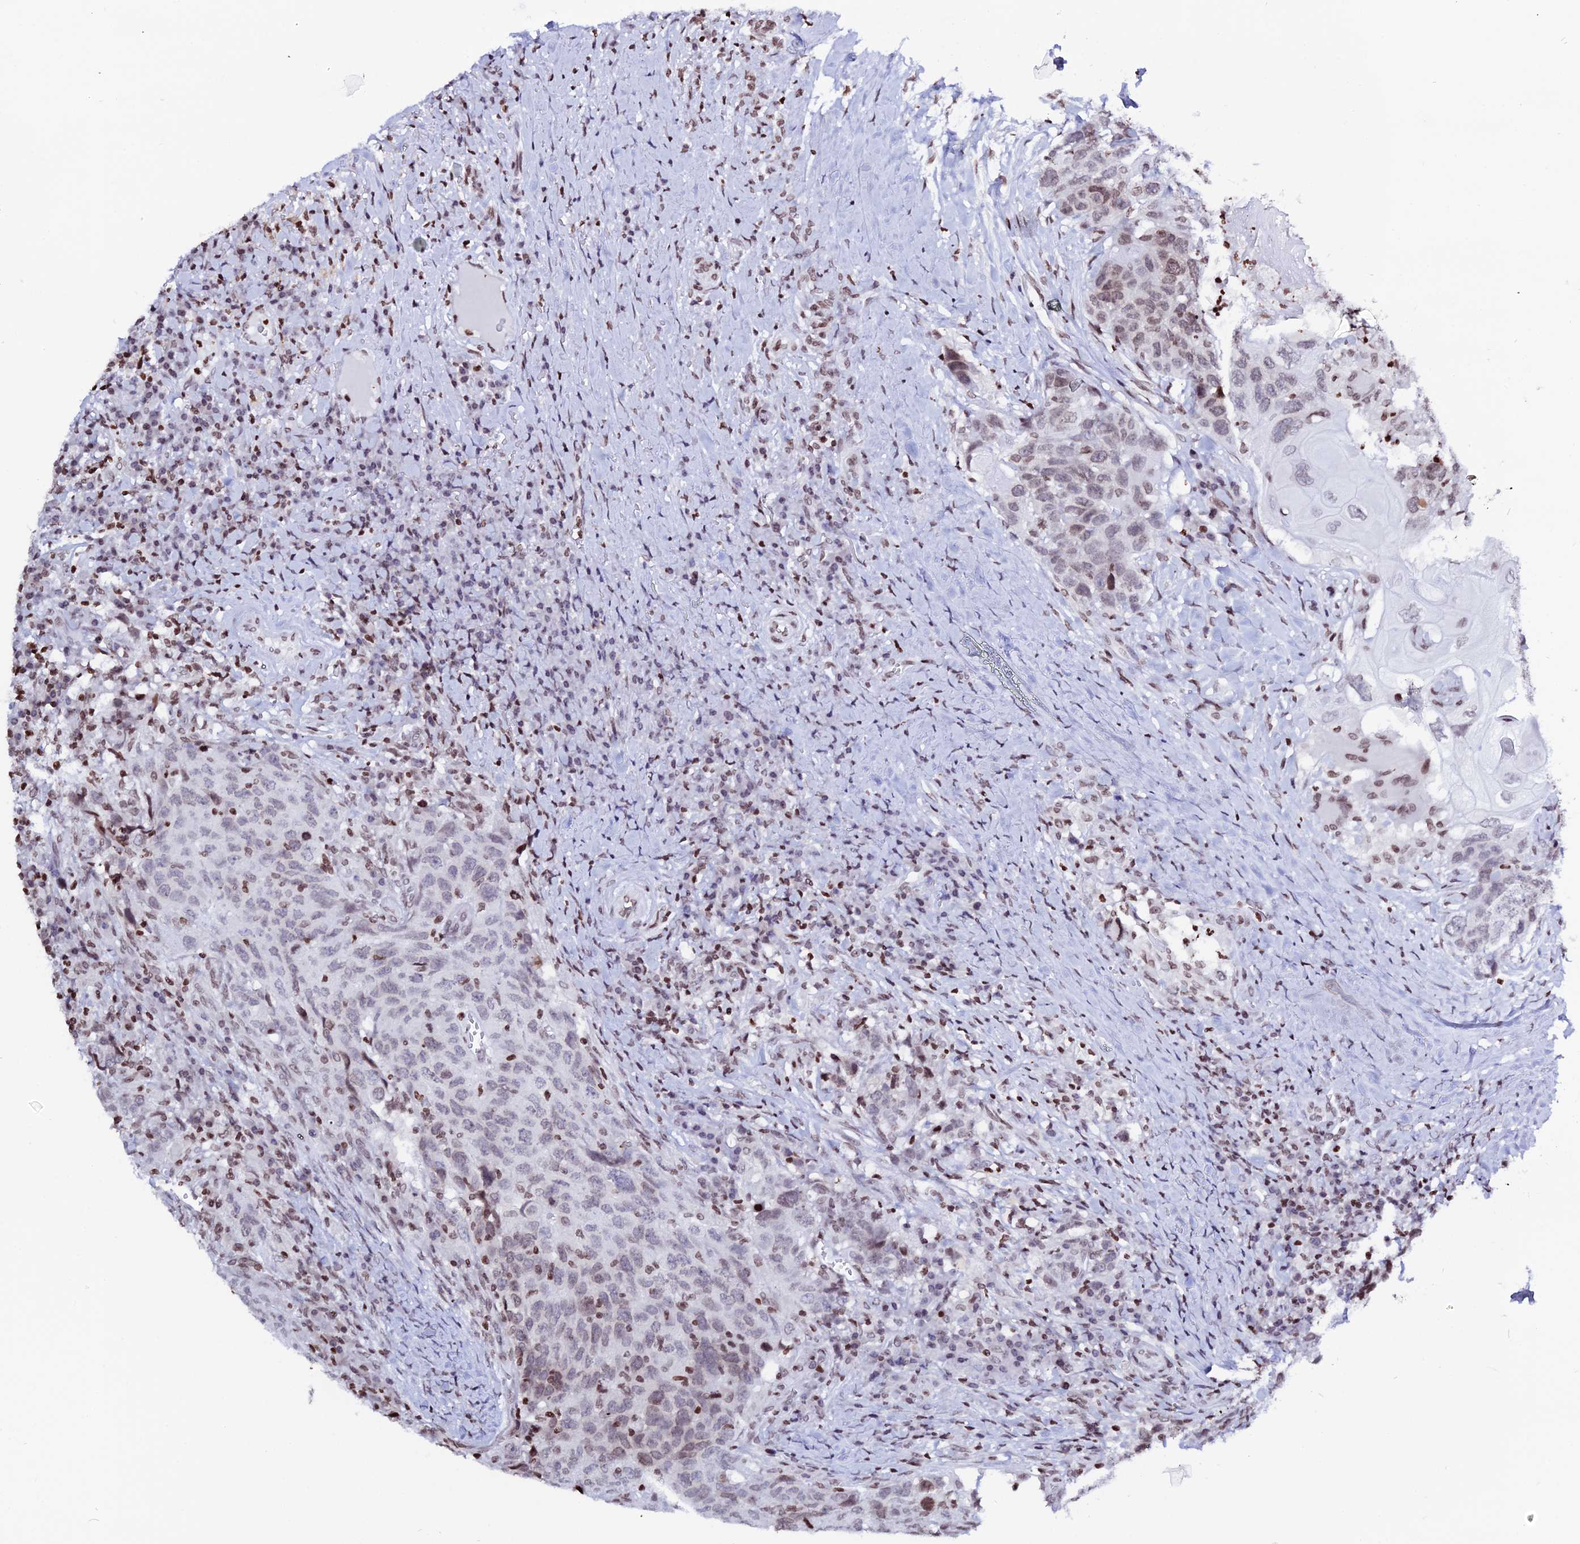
{"staining": {"intensity": "weak", "quantity": "<25%", "location": "nuclear"}, "tissue": "head and neck cancer", "cell_type": "Tumor cells", "image_type": "cancer", "snomed": [{"axis": "morphology", "description": "Squamous cell carcinoma, NOS"}, {"axis": "topography", "description": "Head-Neck"}], "caption": "This is a micrograph of immunohistochemistry (IHC) staining of head and neck cancer (squamous cell carcinoma), which shows no positivity in tumor cells.", "gene": "MACROH2A2", "patient": {"sex": "male", "age": 66}}